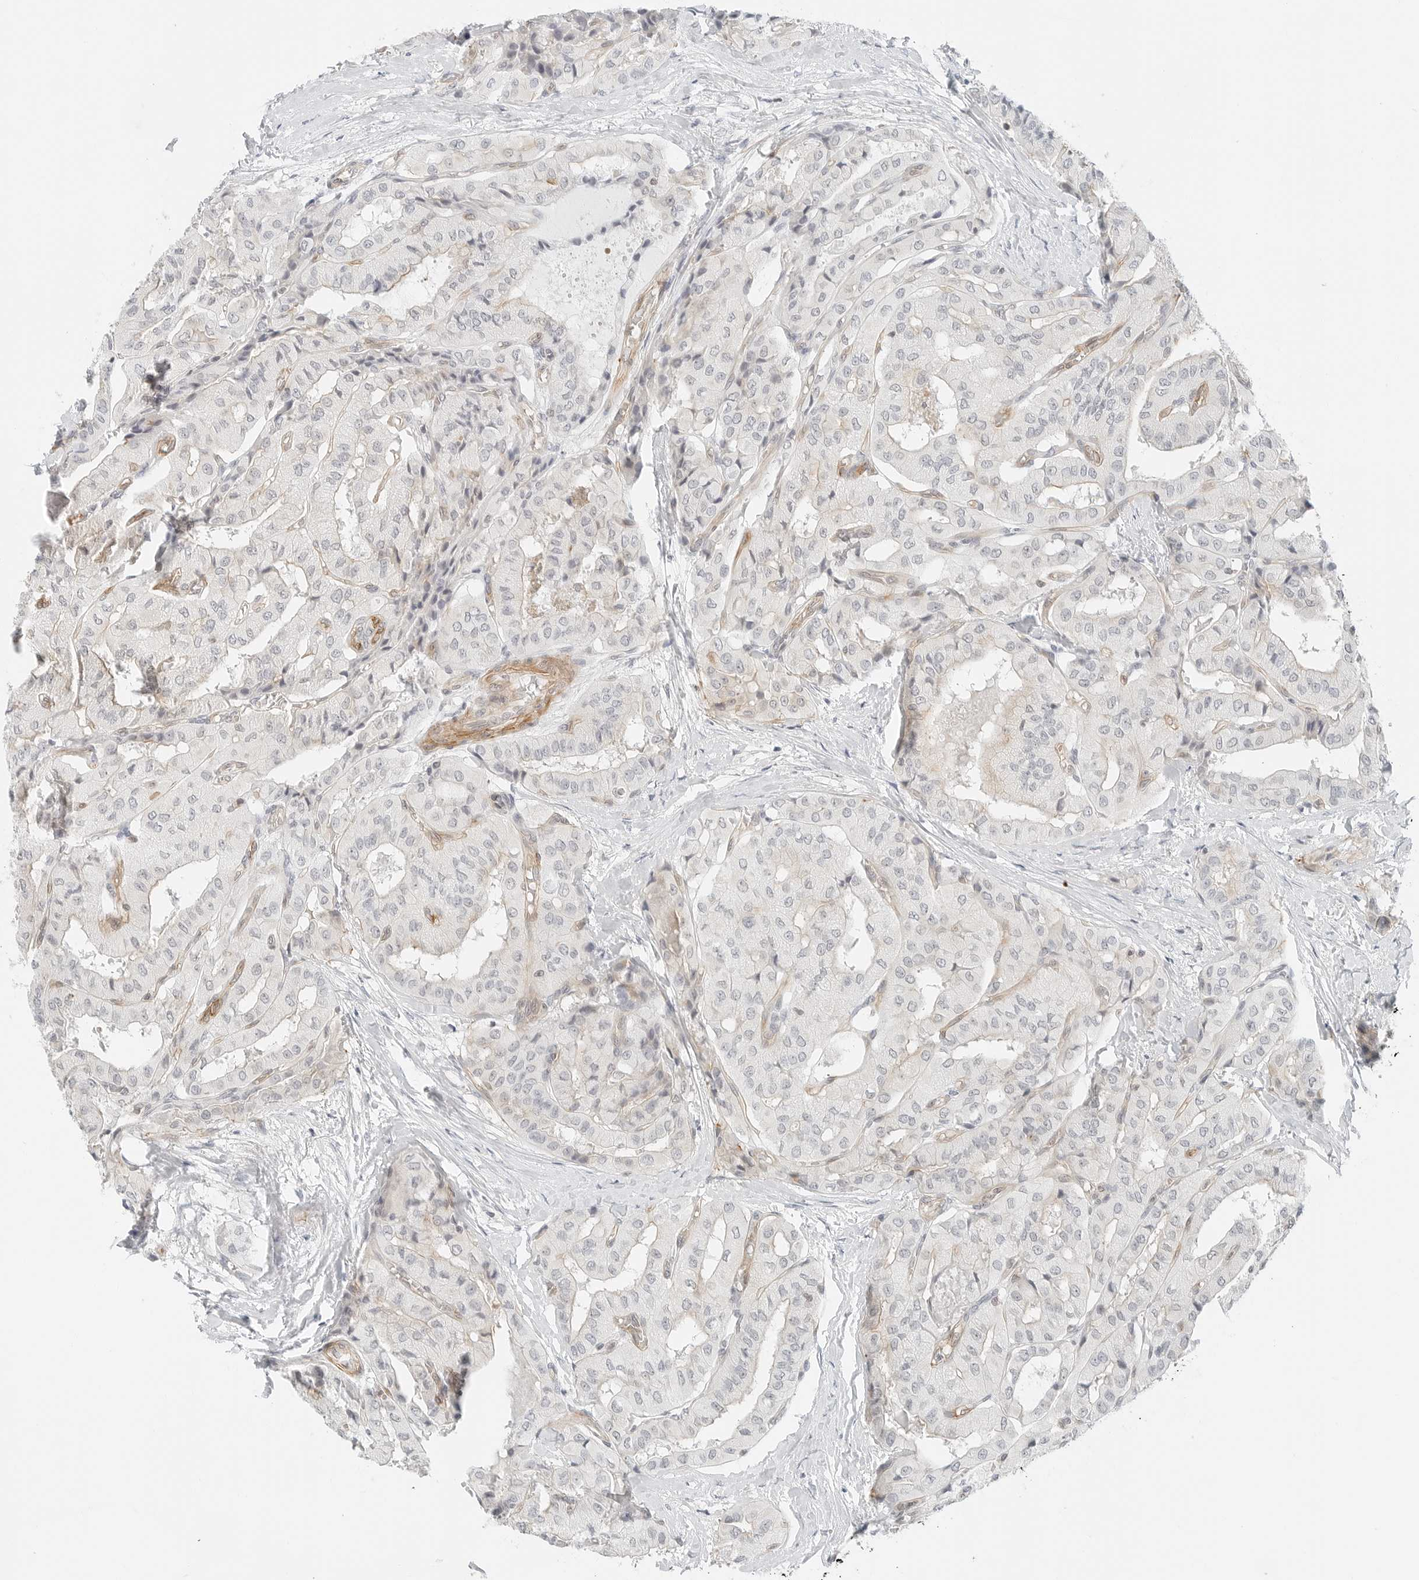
{"staining": {"intensity": "negative", "quantity": "none", "location": "none"}, "tissue": "thyroid cancer", "cell_type": "Tumor cells", "image_type": "cancer", "snomed": [{"axis": "morphology", "description": "Papillary adenocarcinoma, NOS"}, {"axis": "topography", "description": "Thyroid gland"}], "caption": "This is an IHC micrograph of thyroid cancer. There is no expression in tumor cells.", "gene": "IQCC", "patient": {"sex": "female", "age": 59}}